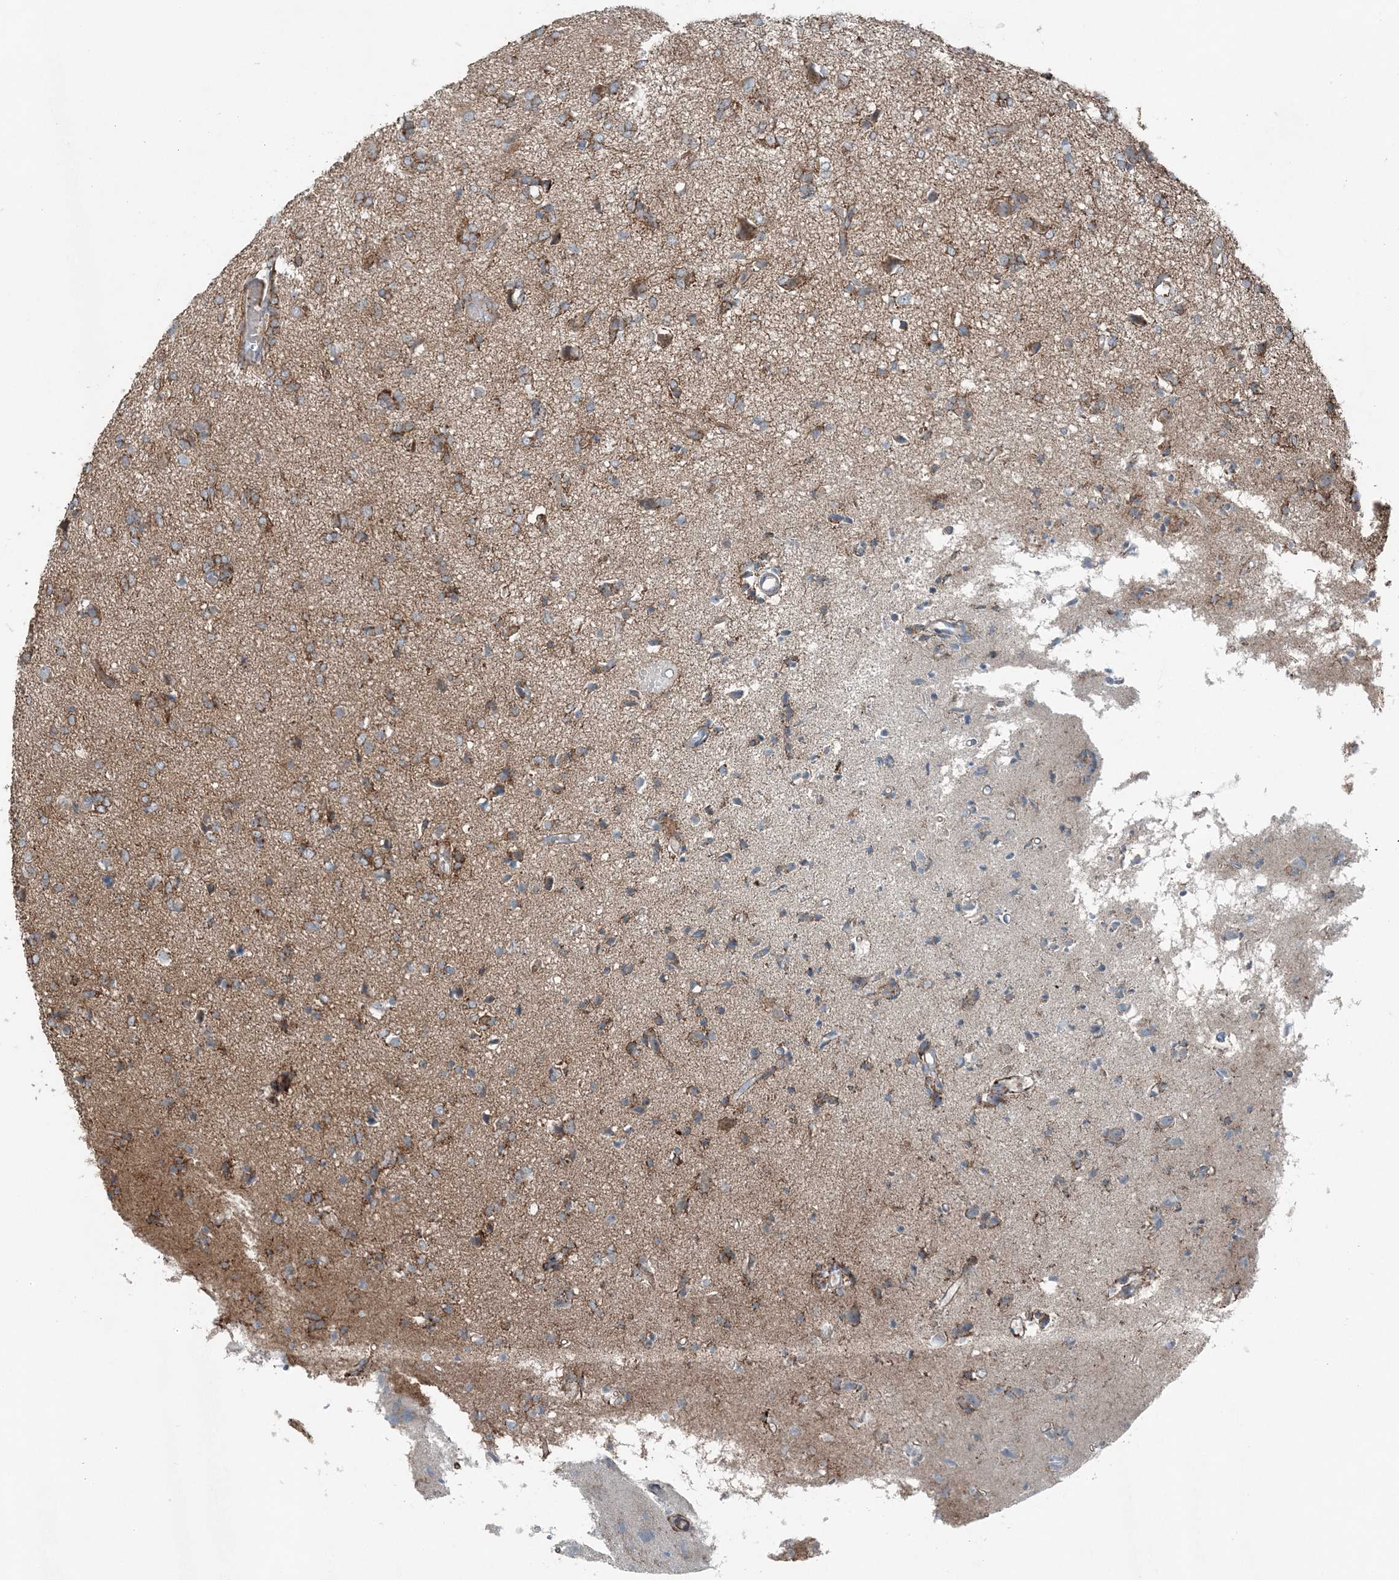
{"staining": {"intensity": "moderate", "quantity": ">75%", "location": "cytoplasmic/membranous"}, "tissue": "glioma", "cell_type": "Tumor cells", "image_type": "cancer", "snomed": [{"axis": "morphology", "description": "Glioma, malignant, High grade"}, {"axis": "topography", "description": "Brain"}], "caption": "Glioma stained for a protein demonstrates moderate cytoplasmic/membranous positivity in tumor cells.", "gene": "KY", "patient": {"sex": "female", "age": 59}}